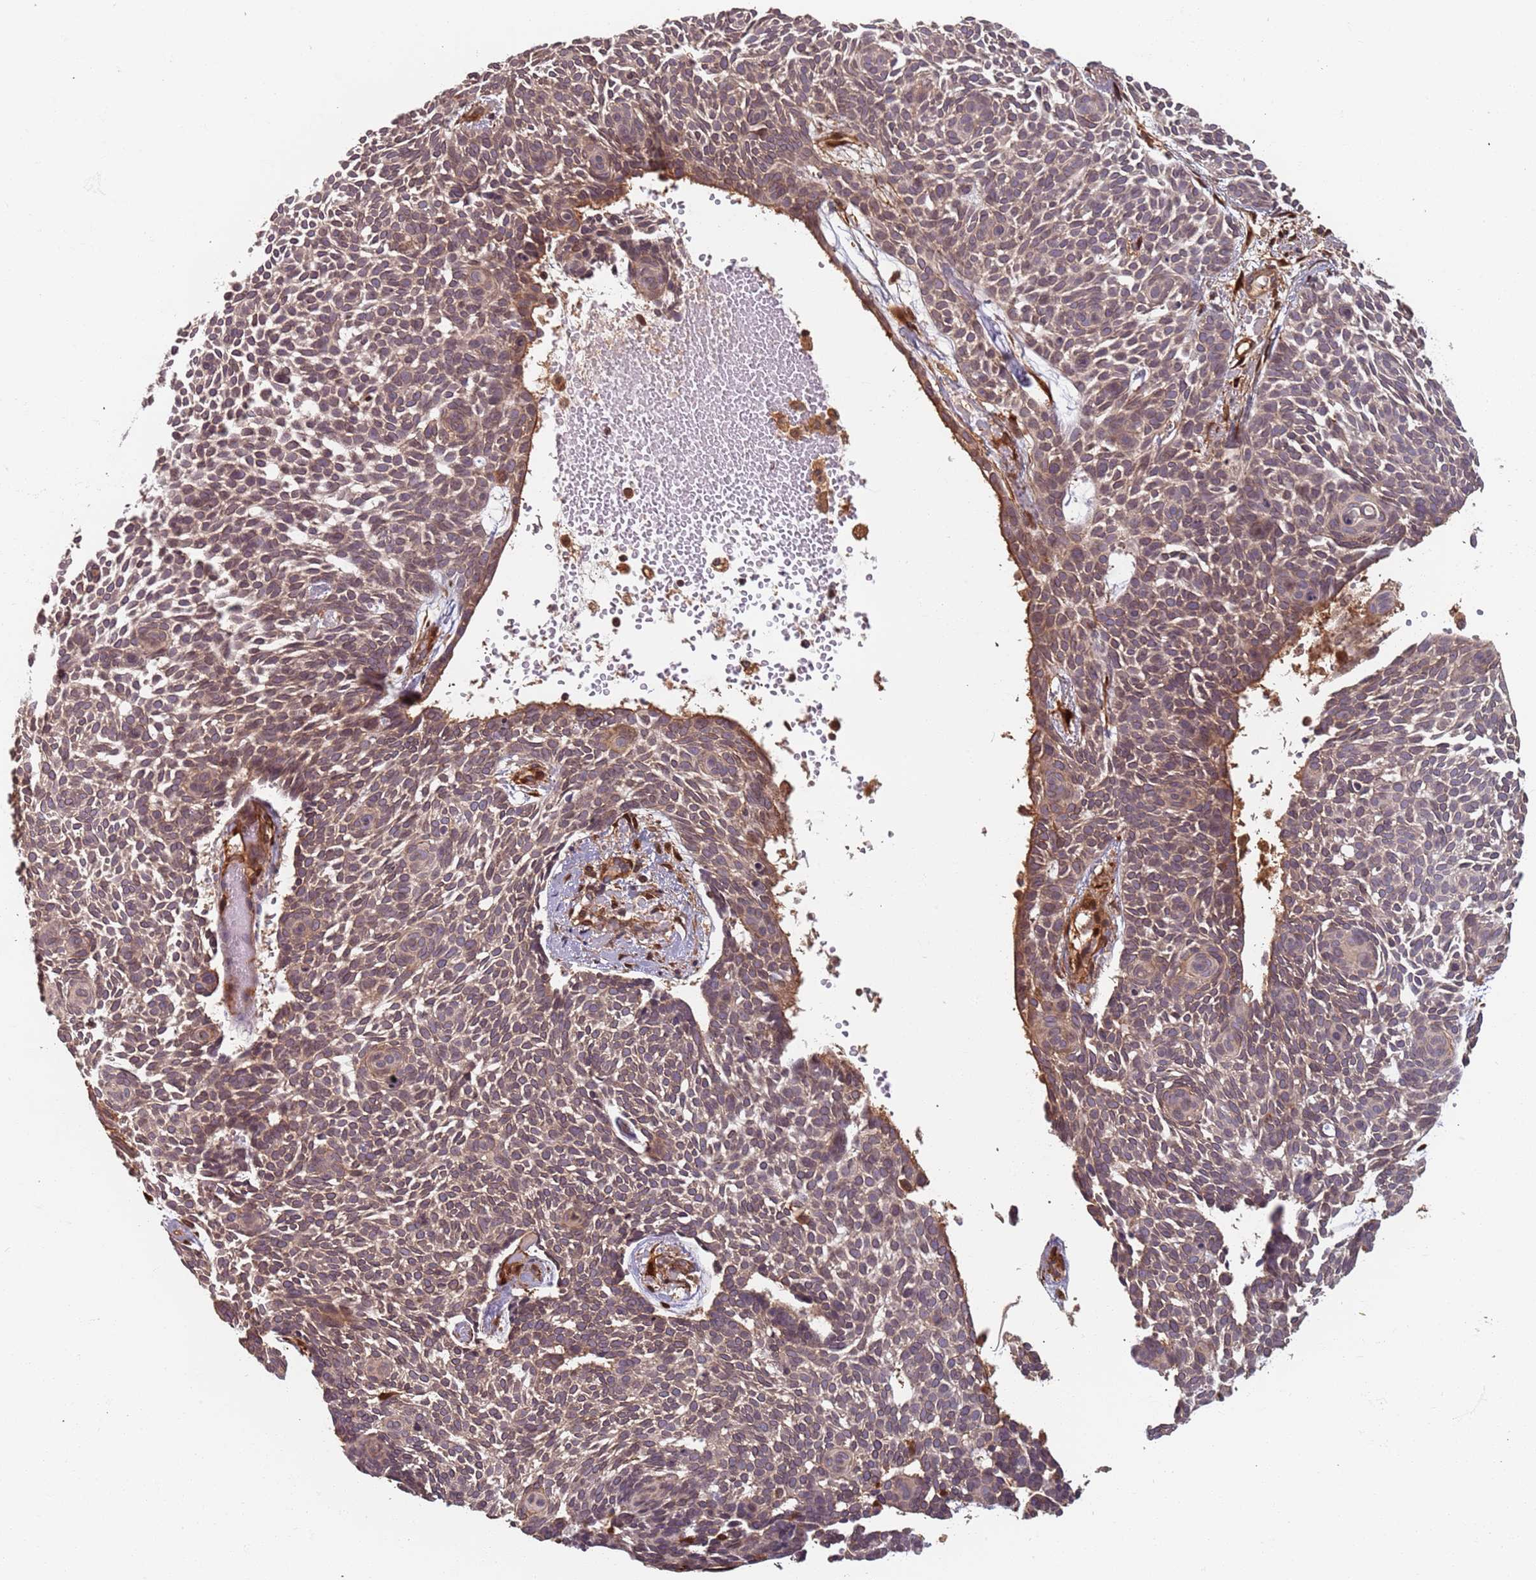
{"staining": {"intensity": "weak", "quantity": ">75%", "location": "cytoplasmic/membranous"}, "tissue": "skin cancer", "cell_type": "Tumor cells", "image_type": "cancer", "snomed": [{"axis": "morphology", "description": "Basal cell carcinoma"}, {"axis": "topography", "description": "Skin"}], "caption": "Tumor cells reveal low levels of weak cytoplasmic/membranous expression in approximately >75% of cells in skin cancer (basal cell carcinoma).", "gene": "SDCCAG8", "patient": {"sex": "male", "age": 61}}